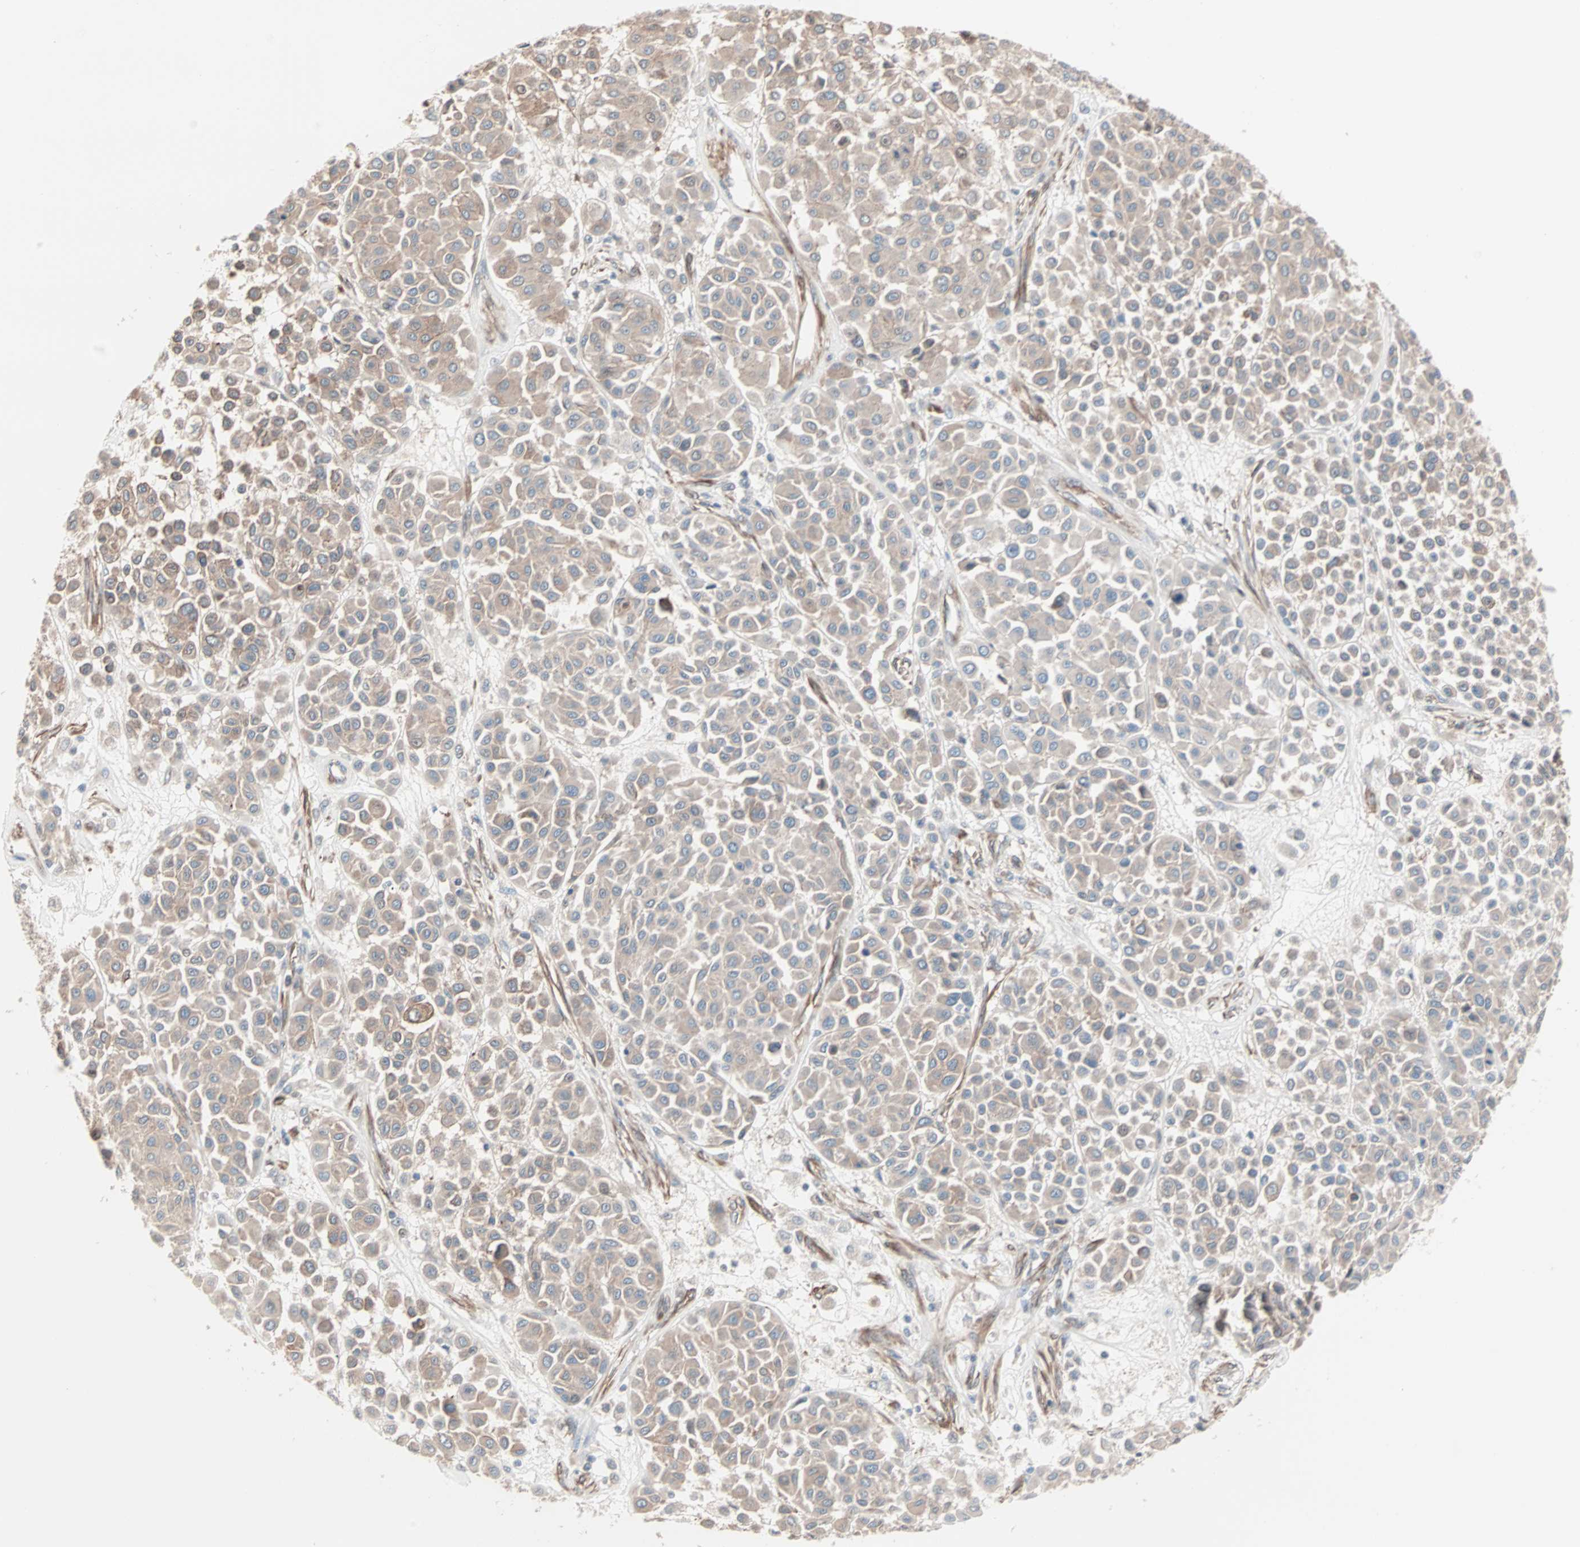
{"staining": {"intensity": "weak", "quantity": ">75%", "location": "cytoplasmic/membranous"}, "tissue": "melanoma", "cell_type": "Tumor cells", "image_type": "cancer", "snomed": [{"axis": "morphology", "description": "Malignant melanoma, Metastatic site"}, {"axis": "topography", "description": "Soft tissue"}], "caption": "A low amount of weak cytoplasmic/membranous staining is seen in approximately >75% of tumor cells in melanoma tissue. (DAB (3,3'-diaminobenzidine) IHC with brightfield microscopy, high magnification).", "gene": "ALG5", "patient": {"sex": "male", "age": 41}}